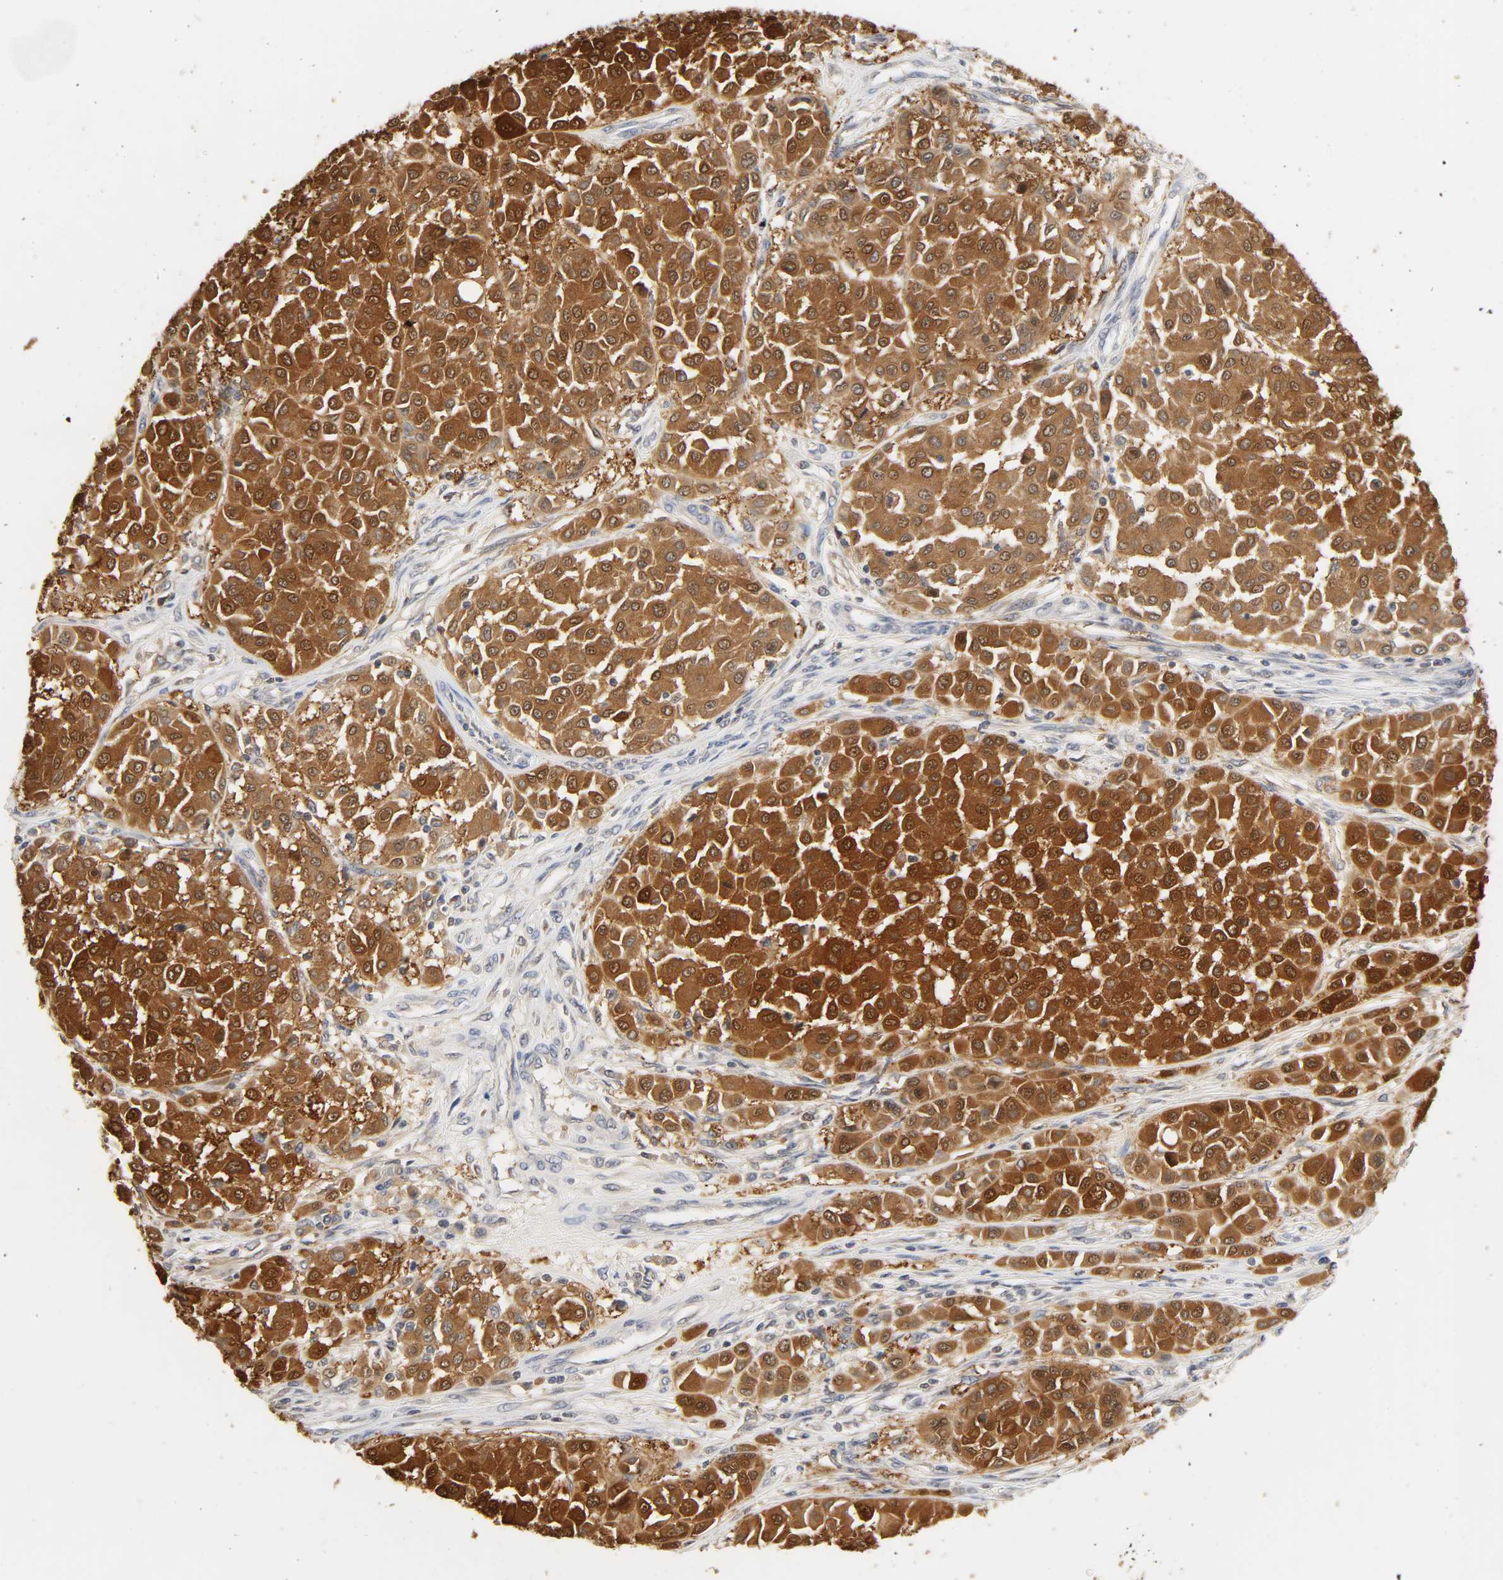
{"staining": {"intensity": "strong", "quantity": ">75%", "location": "cytoplasmic/membranous"}, "tissue": "melanoma", "cell_type": "Tumor cells", "image_type": "cancer", "snomed": [{"axis": "morphology", "description": "Malignant melanoma, Metastatic site"}, {"axis": "topography", "description": "Soft tissue"}], "caption": "There is high levels of strong cytoplasmic/membranous positivity in tumor cells of melanoma, as demonstrated by immunohistochemical staining (brown color).", "gene": "MIF", "patient": {"sex": "male", "age": 41}}